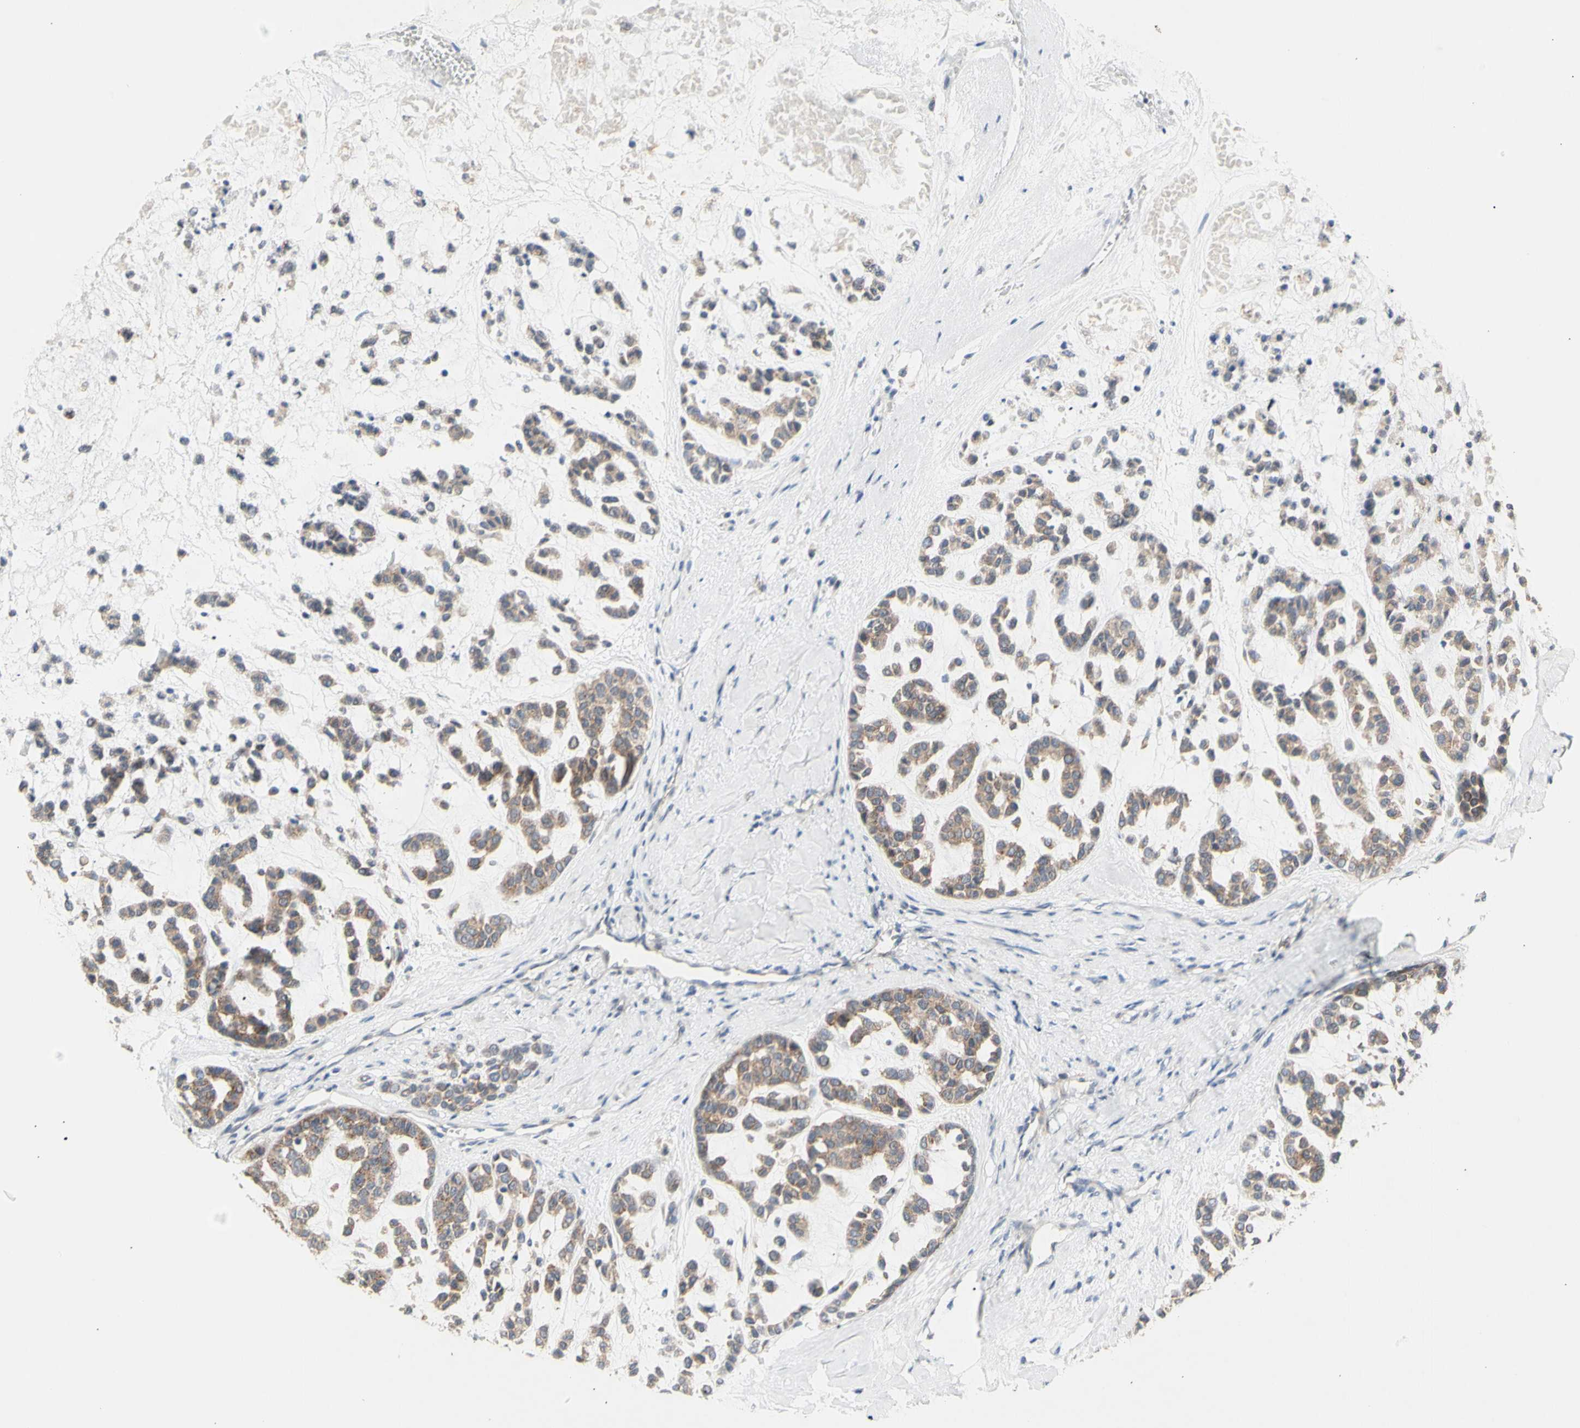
{"staining": {"intensity": "moderate", "quantity": ">75%", "location": "cytoplasmic/membranous"}, "tissue": "head and neck cancer", "cell_type": "Tumor cells", "image_type": "cancer", "snomed": [{"axis": "morphology", "description": "Adenocarcinoma, NOS"}, {"axis": "morphology", "description": "Adenoma, NOS"}, {"axis": "topography", "description": "Head-Neck"}], "caption": "The immunohistochemical stain highlights moderate cytoplasmic/membranous positivity in tumor cells of adenocarcinoma (head and neck) tissue.", "gene": "NLRP1", "patient": {"sex": "female", "age": 55}}